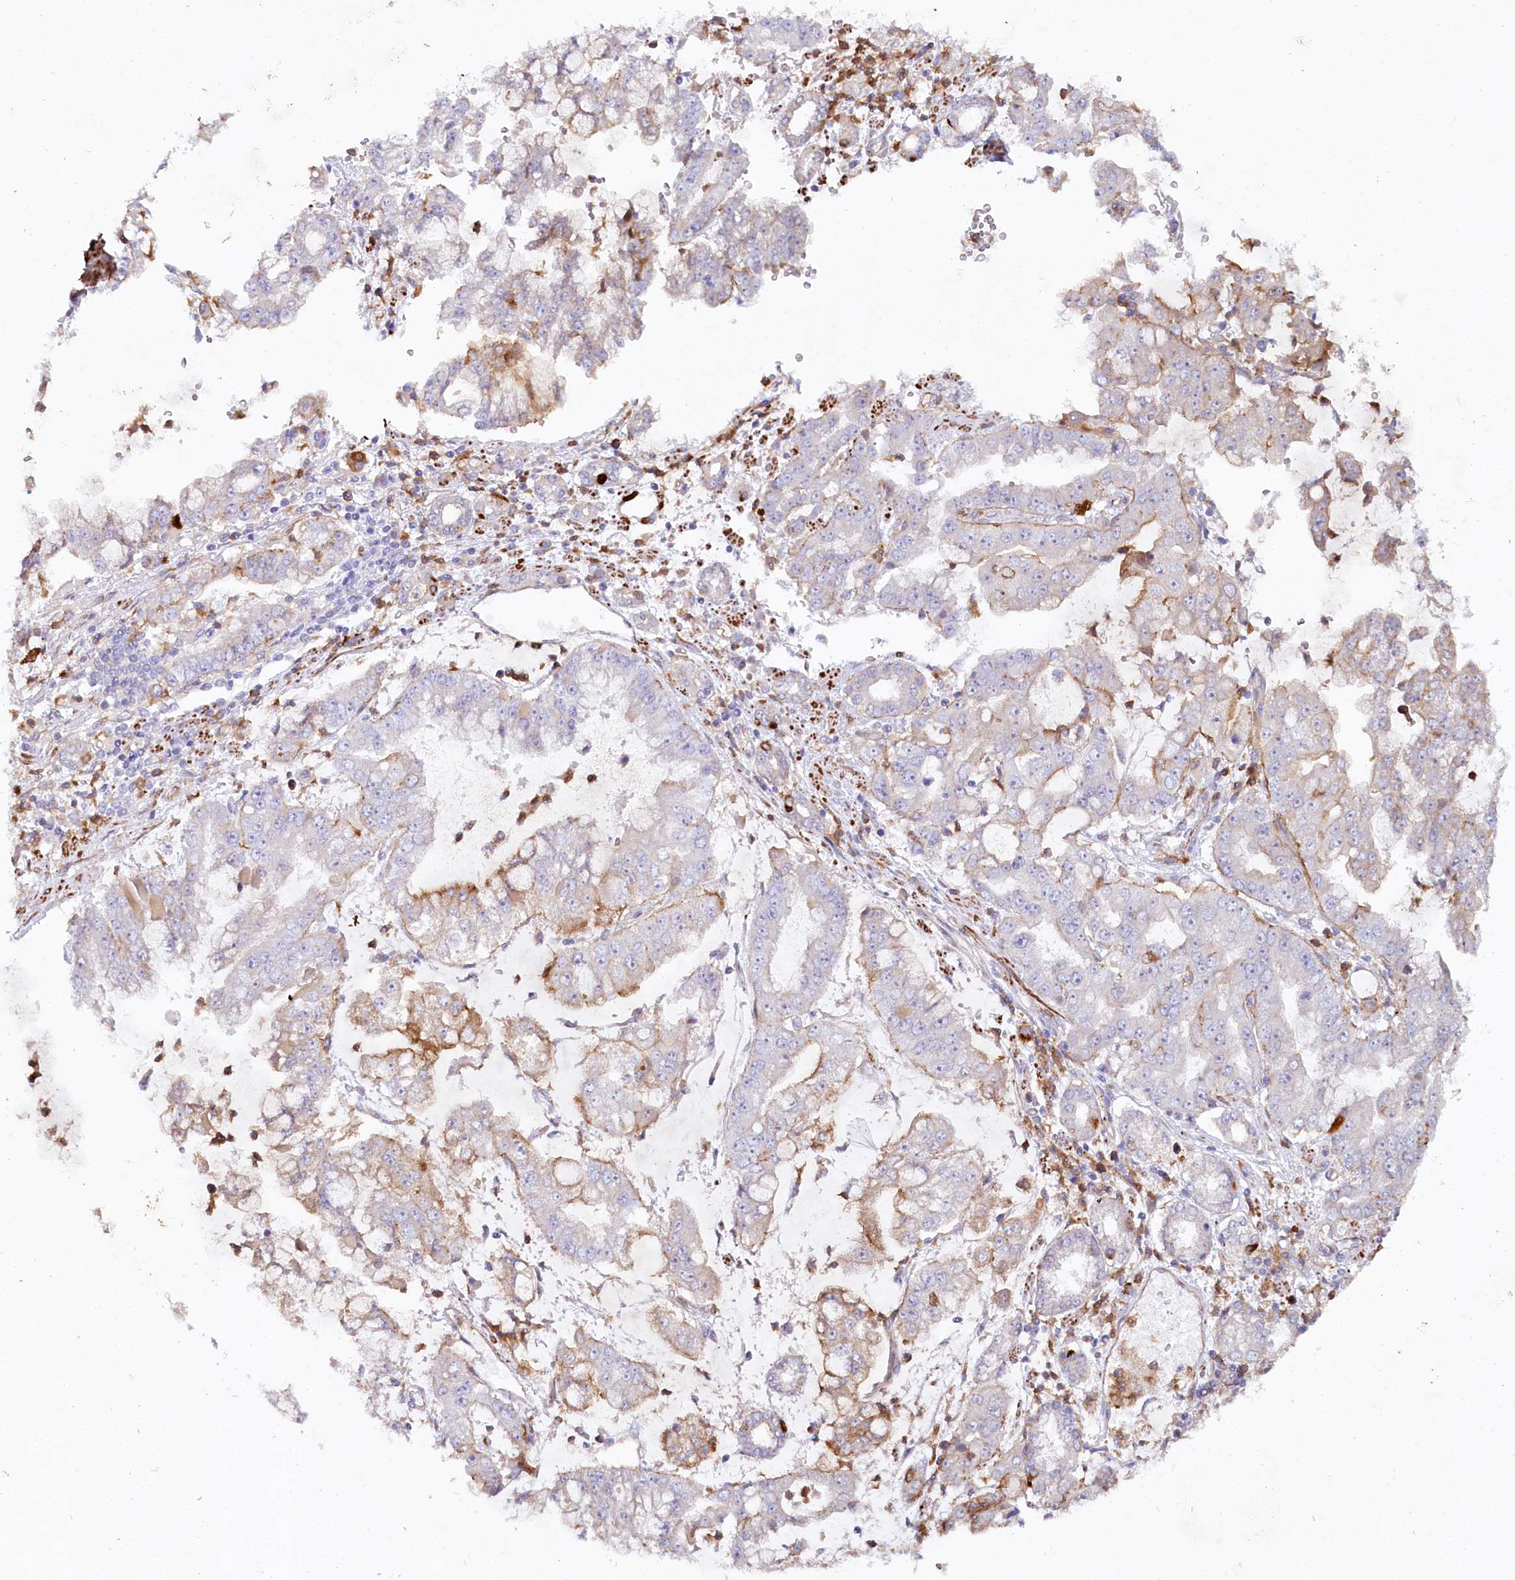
{"staining": {"intensity": "moderate", "quantity": "<25%", "location": "cytoplasmic/membranous"}, "tissue": "stomach cancer", "cell_type": "Tumor cells", "image_type": "cancer", "snomed": [{"axis": "morphology", "description": "Adenocarcinoma, NOS"}, {"axis": "topography", "description": "Stomach"}], "caption": "Immunohistochemical staining of stomach adenocarcinoma exhibits low levels of moderate cytoplasmic/membranous protein positivity in about <25% of tumor cells.", "gene": "ALDH3B1", "patient": {"sex": "male", "age": 76}}